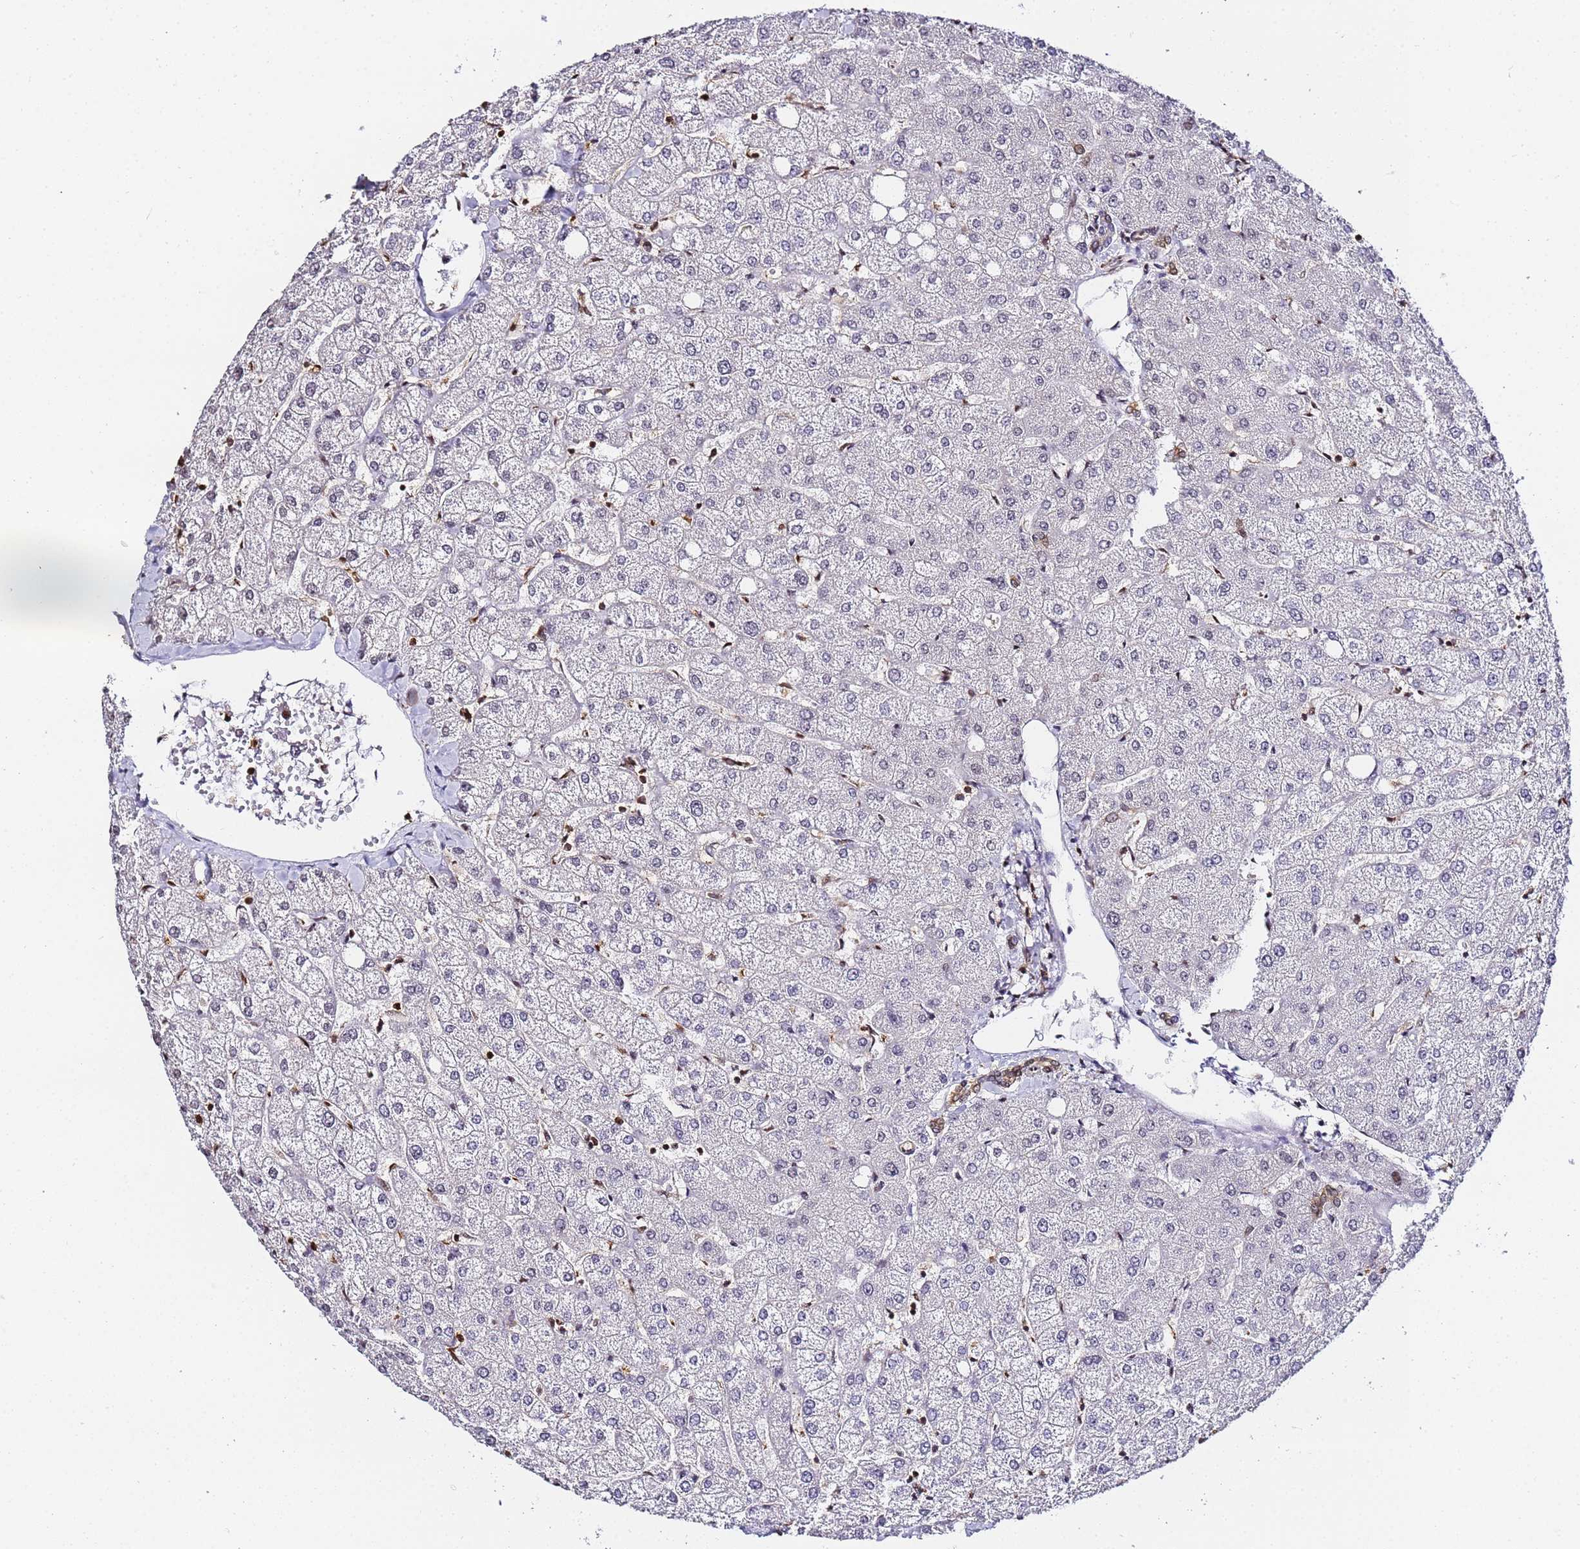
{"staining": {"intensity": "negative", "quantity": "none", "location": "none"}, "tissue": "liver", "cell_type": "Cholangiocytes", "image_type": "normal", "snomed": [{"axis": "morphology", "description": "Normal tissue, NOS"}, {"axis": "topography", "description": "Liver"}], "caption": "High power microscopy micrograph of an IHC micrograph of benign liver, revealing no significant staining in cholangiocytes. Nuclei are stained in blue.", "gene": "PPP4C", "patient": {"sex": "female", "age": 54}}